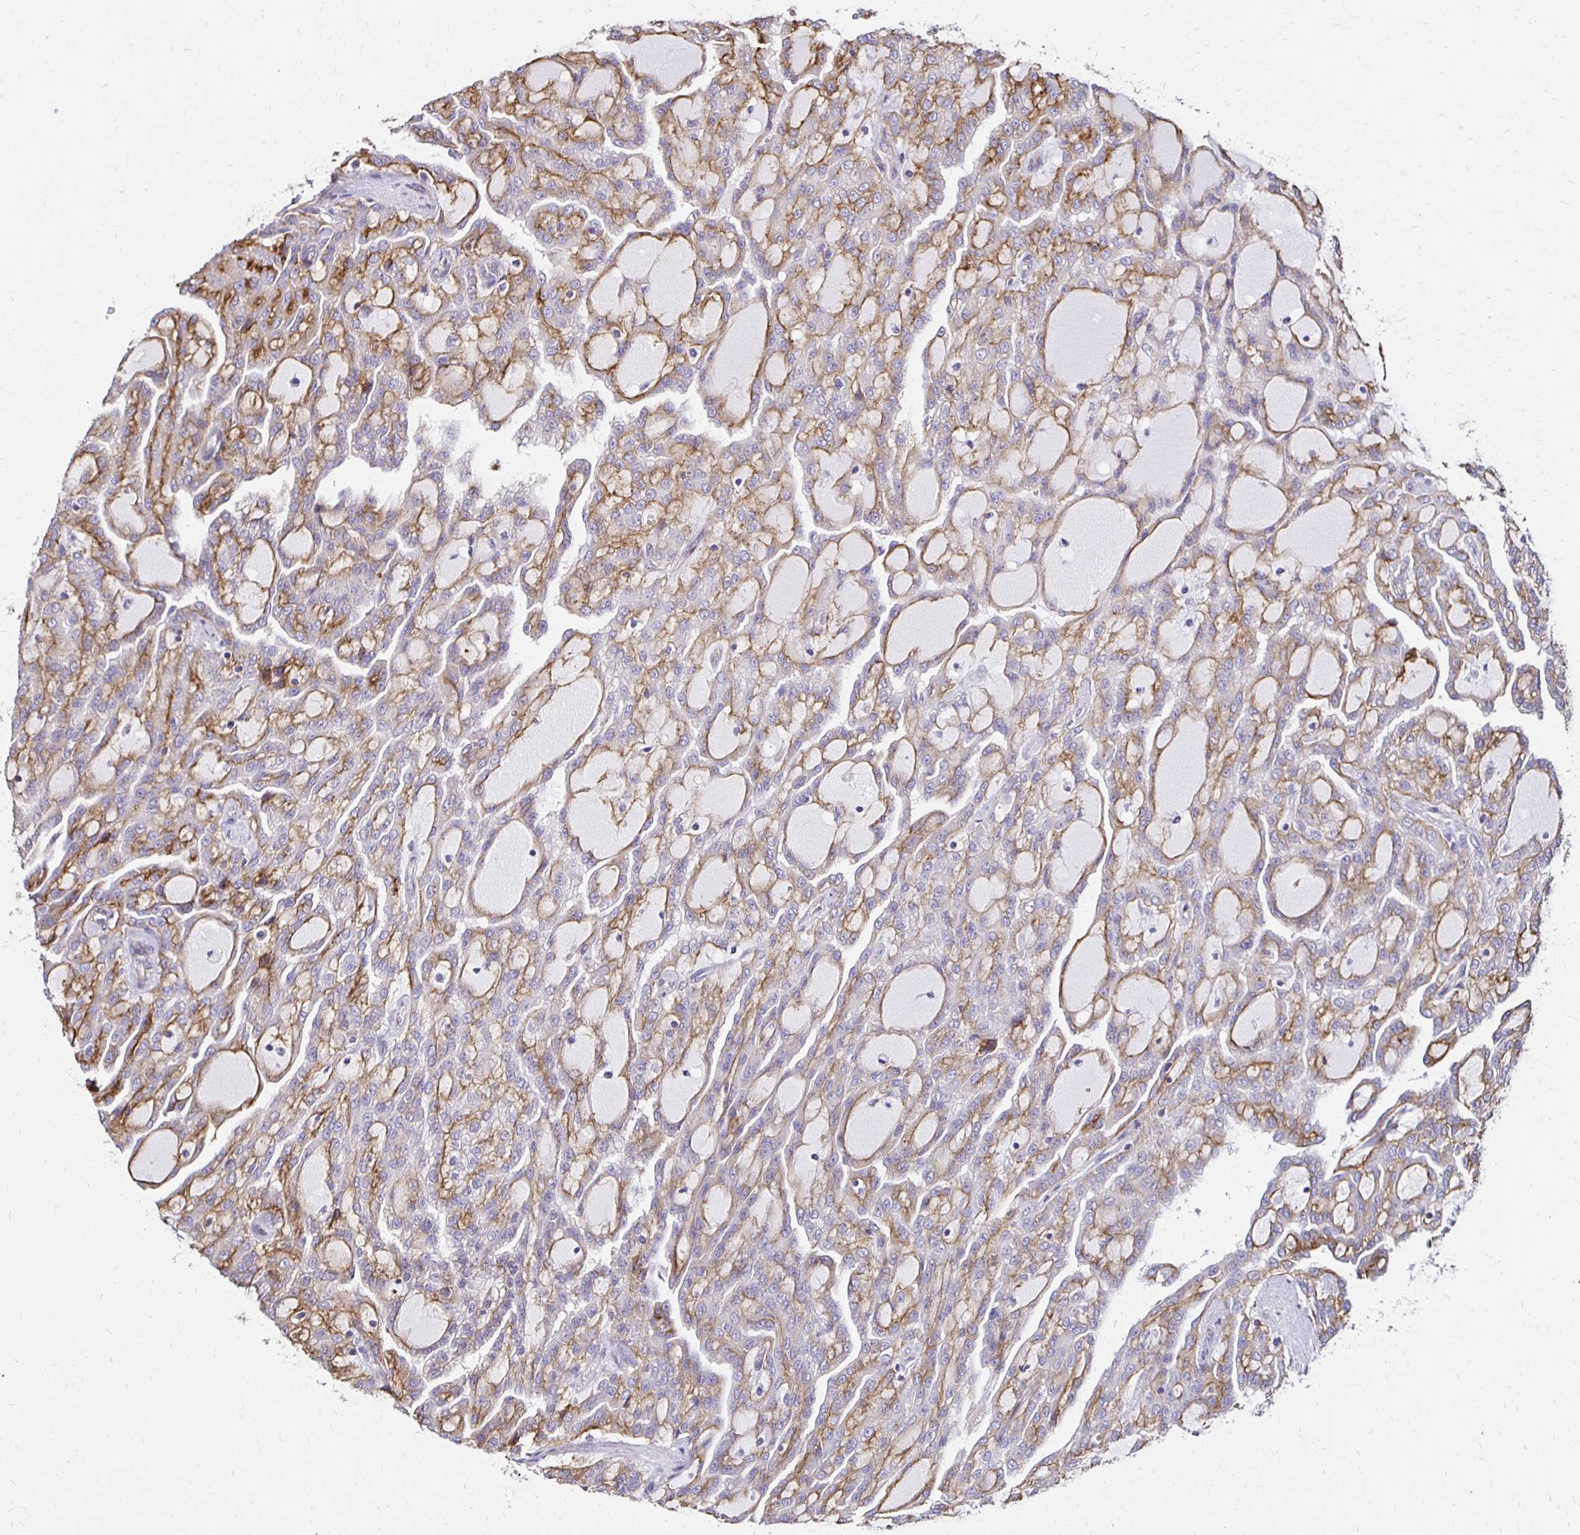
{"staining": {"intensity": "moderate", "quantity": "<25%", "location": "cytoplasmic/membranous"}, "tissue": "renal cancer", "cell_type": "Tumor cells", "image_type": "cancer", "snomed": [{"axis": "morphology", "description": "Adenocarcinoma, NOS"}, {"axis": "topography", "description": "Kidney"}], "caption": "Brown immunohistochemical staining in adenocarcinoma (renal) reveals moderate cytoplasmic/membranous positivity in approximately <25% of tumor cells. The staining is performed using DAB (3,3'-diaminobenzidine) brown chromogen to label protein expression. The nuclei are counter-stained blue using hematoxylin.", "gene": "ITGB1", "patient": {"sex": "male", "age": 63}}